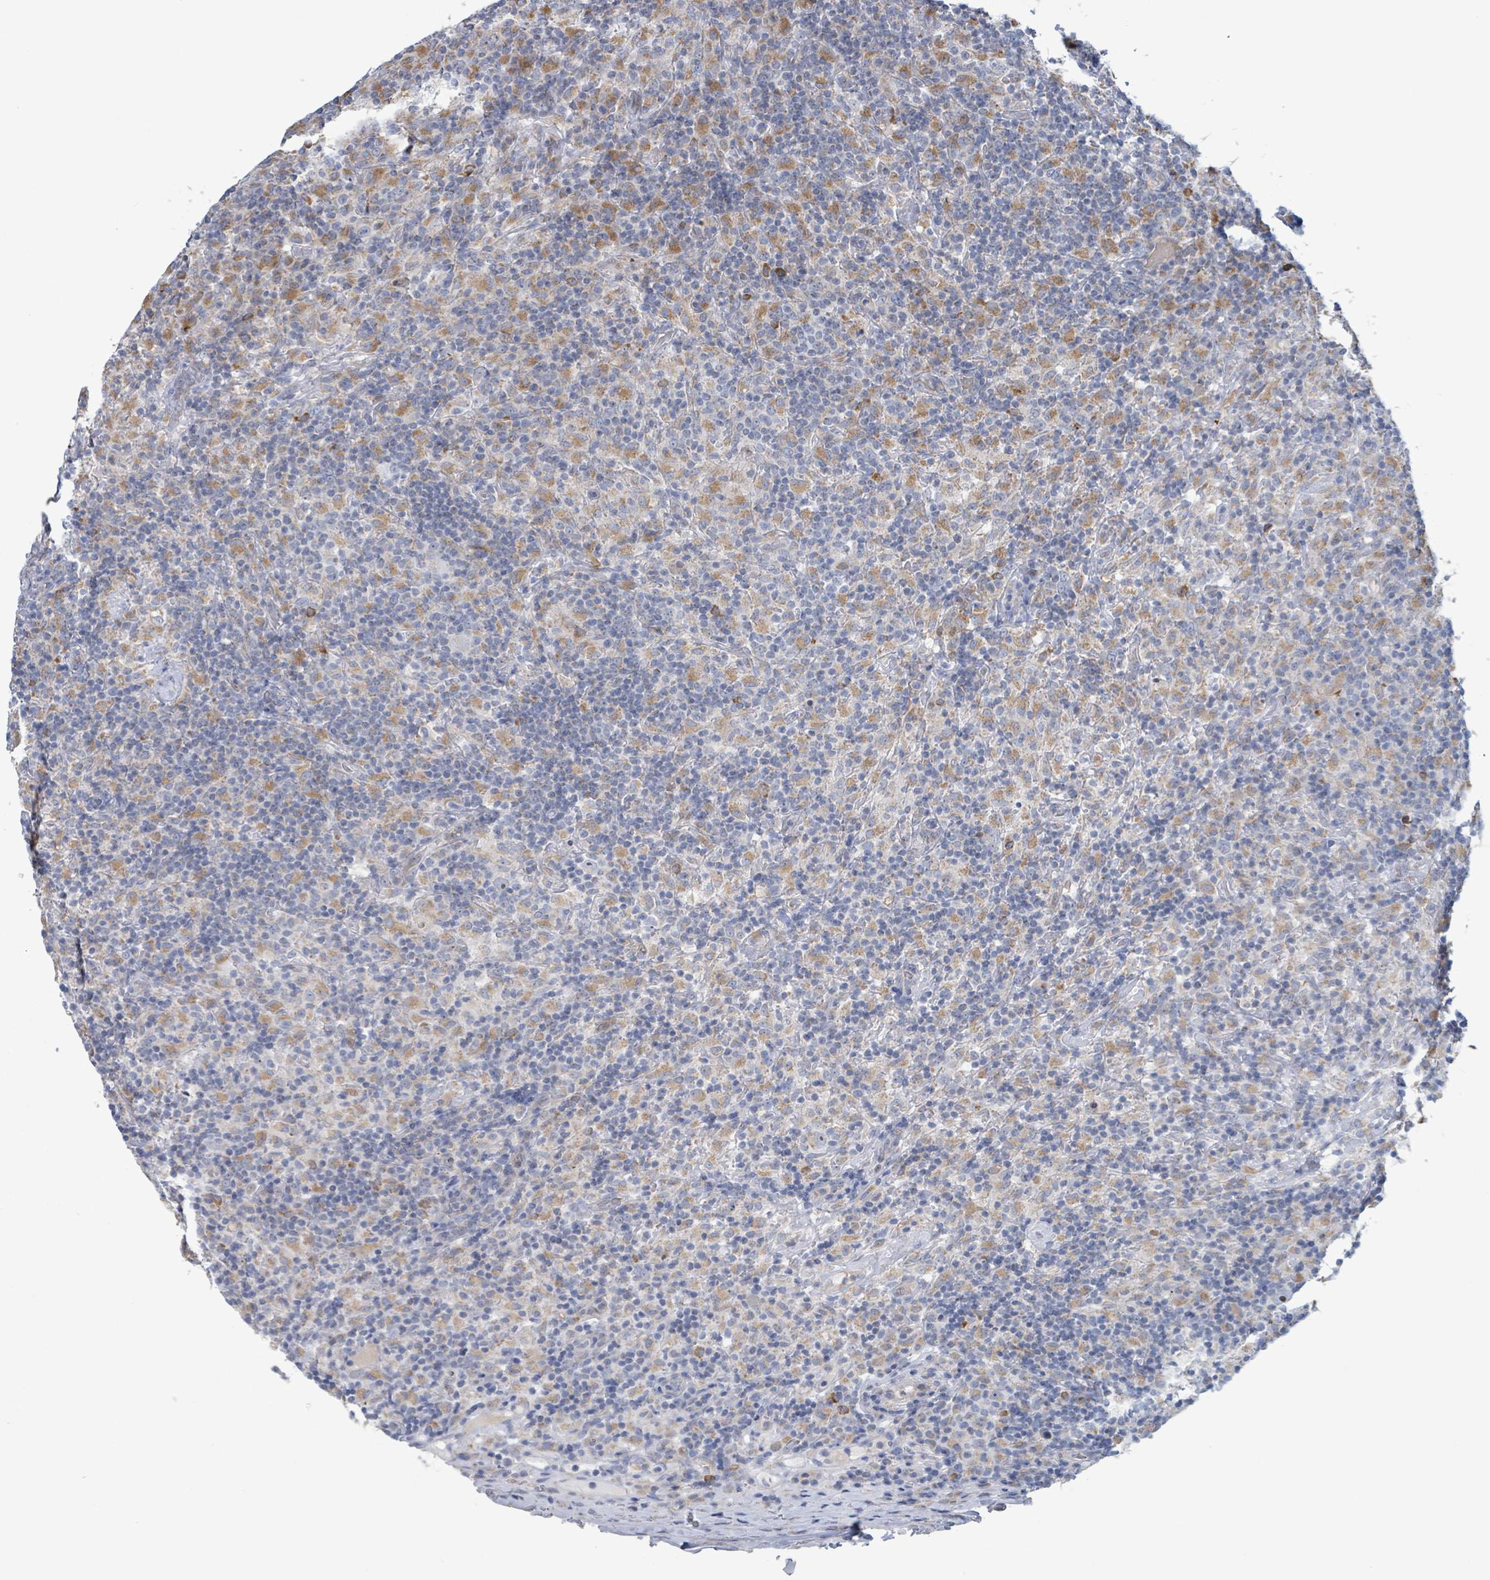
{"staining": {"intensity": "weak", "quantity": "25%-75%", "location": "cytoplasmic/membranous"}, "tissue": "lymphoma", "cell_type": "Tumor cells", "image_type": "cancer", "snomed": [{"axis": "morphology", "description": "Hodgkin's disease, NOS"}, {"axis": "topography", "description": "Lymph node"}], "caption": "Protein expression analysis of human Hodgkin's disease reveals weak cytoplasmic/membranous positivity in about 25%-75% of tumor cells.", "gene": "AKR1C4", "patient": {"sex": "male", "age": 70}}